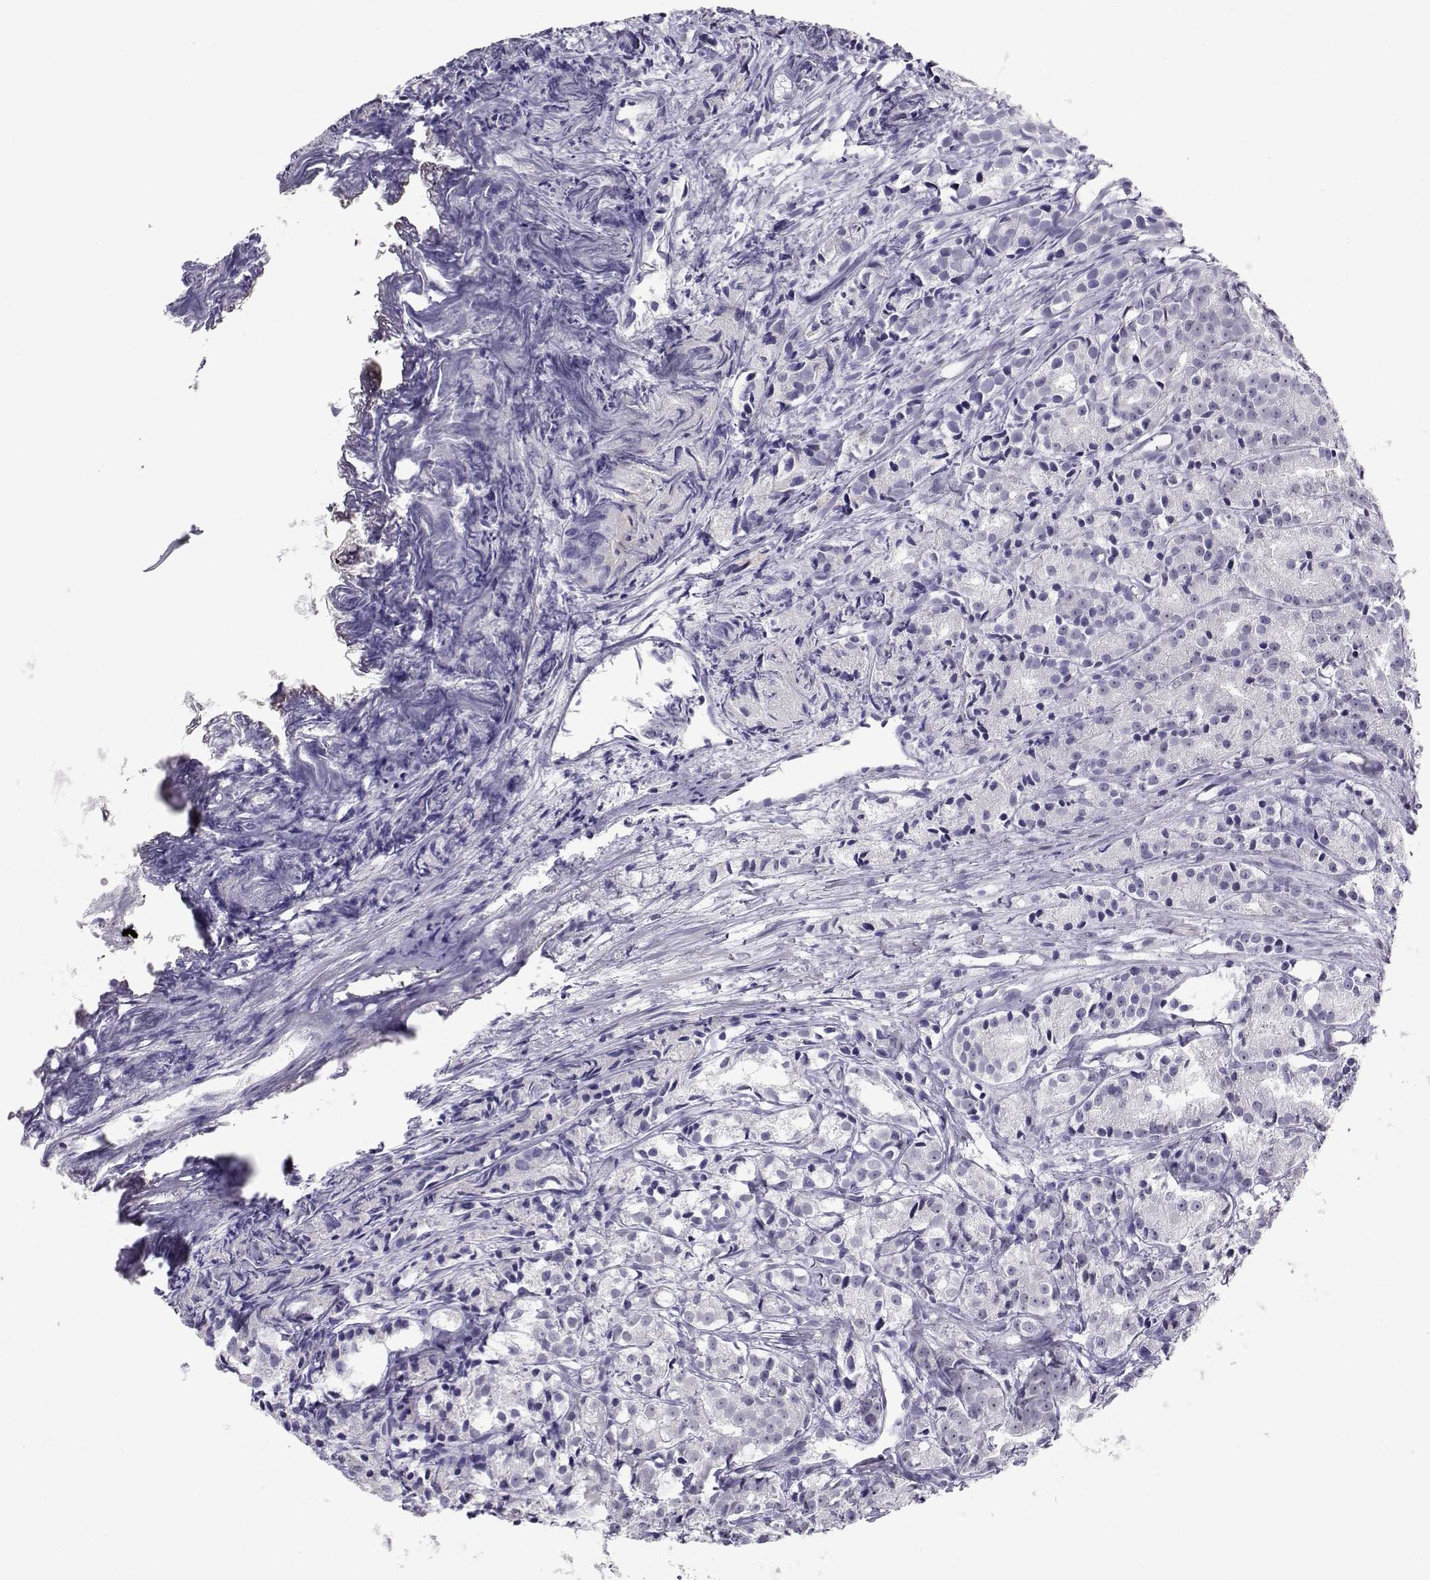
{"staining": {"intensity": "negative", "quantity": "none", "location": "none"}, "tissue": "prostate cancer", "cell_type": "Tumor cells", "image_type": "cancer", "snomed": [{"axis": "morphology", "description": "Adenocarcinoma, Medium grade"}, {"axis": "topography", "description": "Prostate"}], "caption": "Immunohistochemical staining of medium-grade adenocarcinoma (prostate) shows no significant staining in tumor cells.", "gene": "TEDC2", "patient": {"sex": "male", "age": 74}}